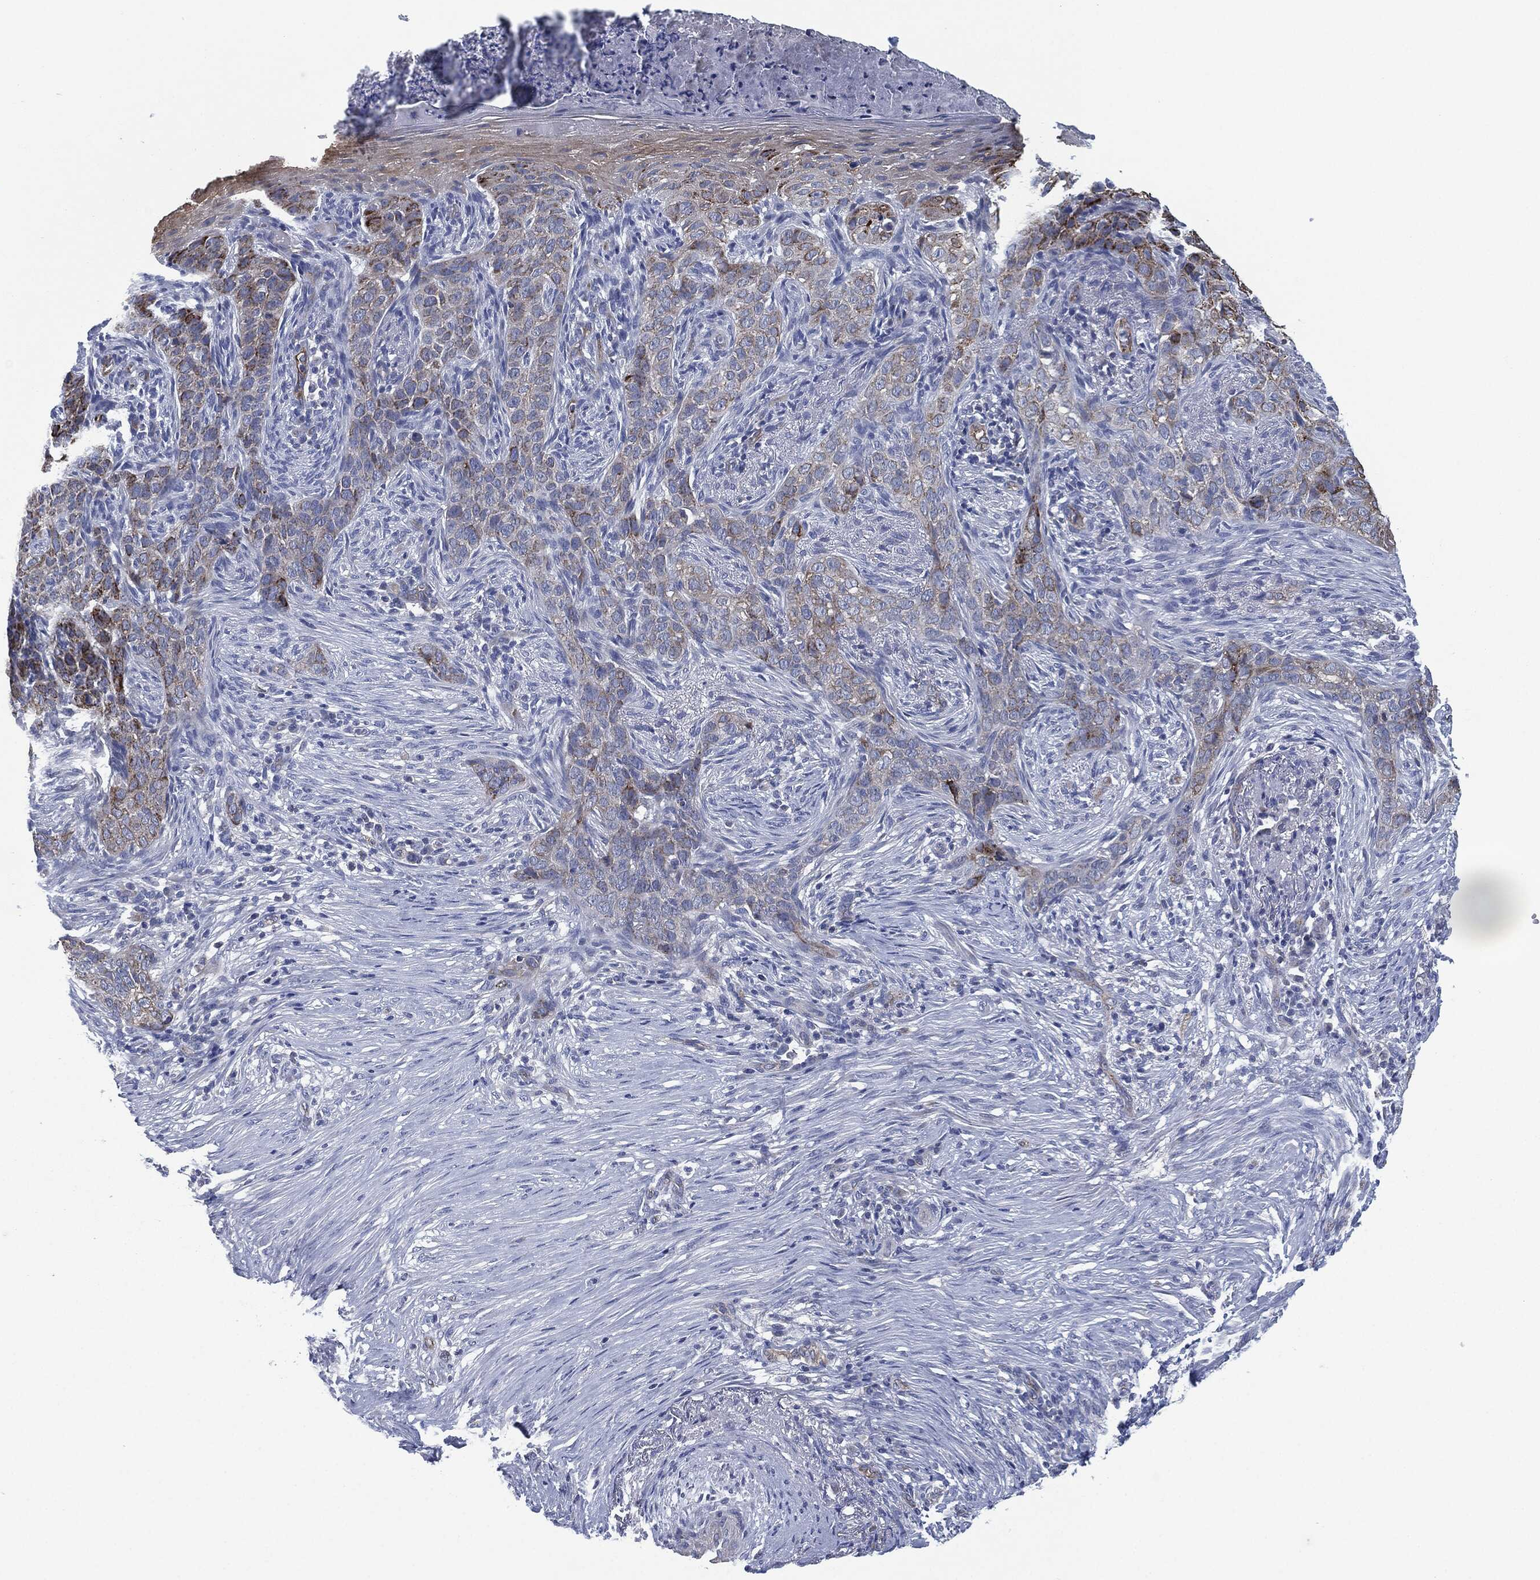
{"staining": {"intensity": "moderate", "quantity": "<25%", "location": "cytoplasmic/membranous"}, "tissue": "skin cancer", "cell_type": "Tumor cells", "image_type": "cancer", "snomed": [{"axis": "morphology", "description": "Squamous cell carcinoma, NOS"}, {"axis": "topography", "description": "Skin"}], "caption": "Skin squamous cell carcinoma stained with IHC displays moderate cytoplasmic/membranous staining in about <25% of tumor cells.", "gene": "SHROOM2", "patient": {"sex": "male", "age": 88}}